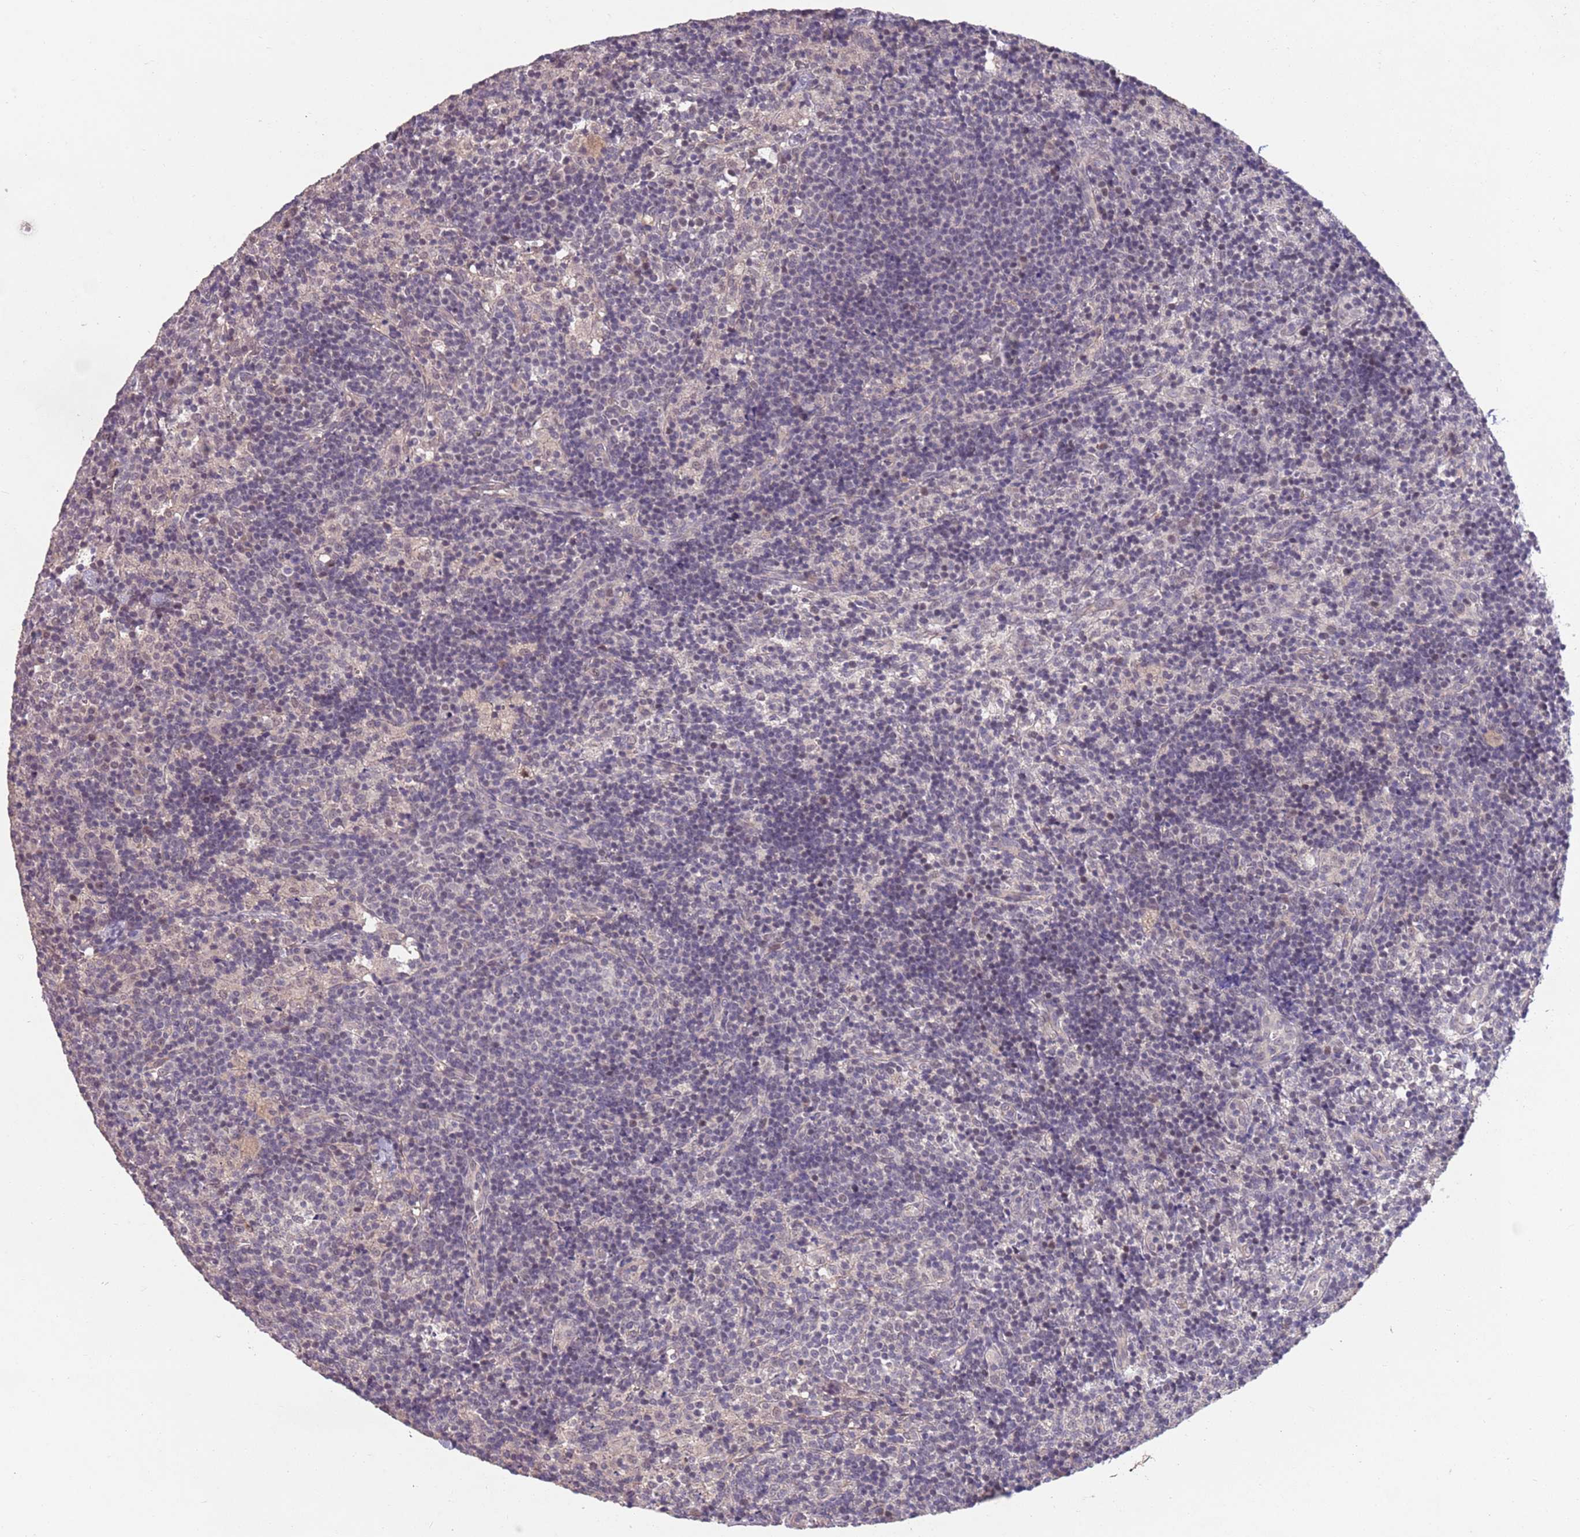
{"staining": {"intensity": "weak", "quantity": "<25%", "location": "nuclear"}, "tissue": "lymph node", "cell_type": "Germinal center cells", "image_type": "normal", "snomed": [{"axis": "morphology", "description": "Normal tissue, NOS"}, {"axis": "topography", "description": "Lymph node"}], "caption": "Micrograph shows no significant protein expression in germinal center cells of normal lymph node. (DAB IHC with hematoxylin counter stain).", "gene": "MEI1", "patient": {"sex": "female", "age": 30}}